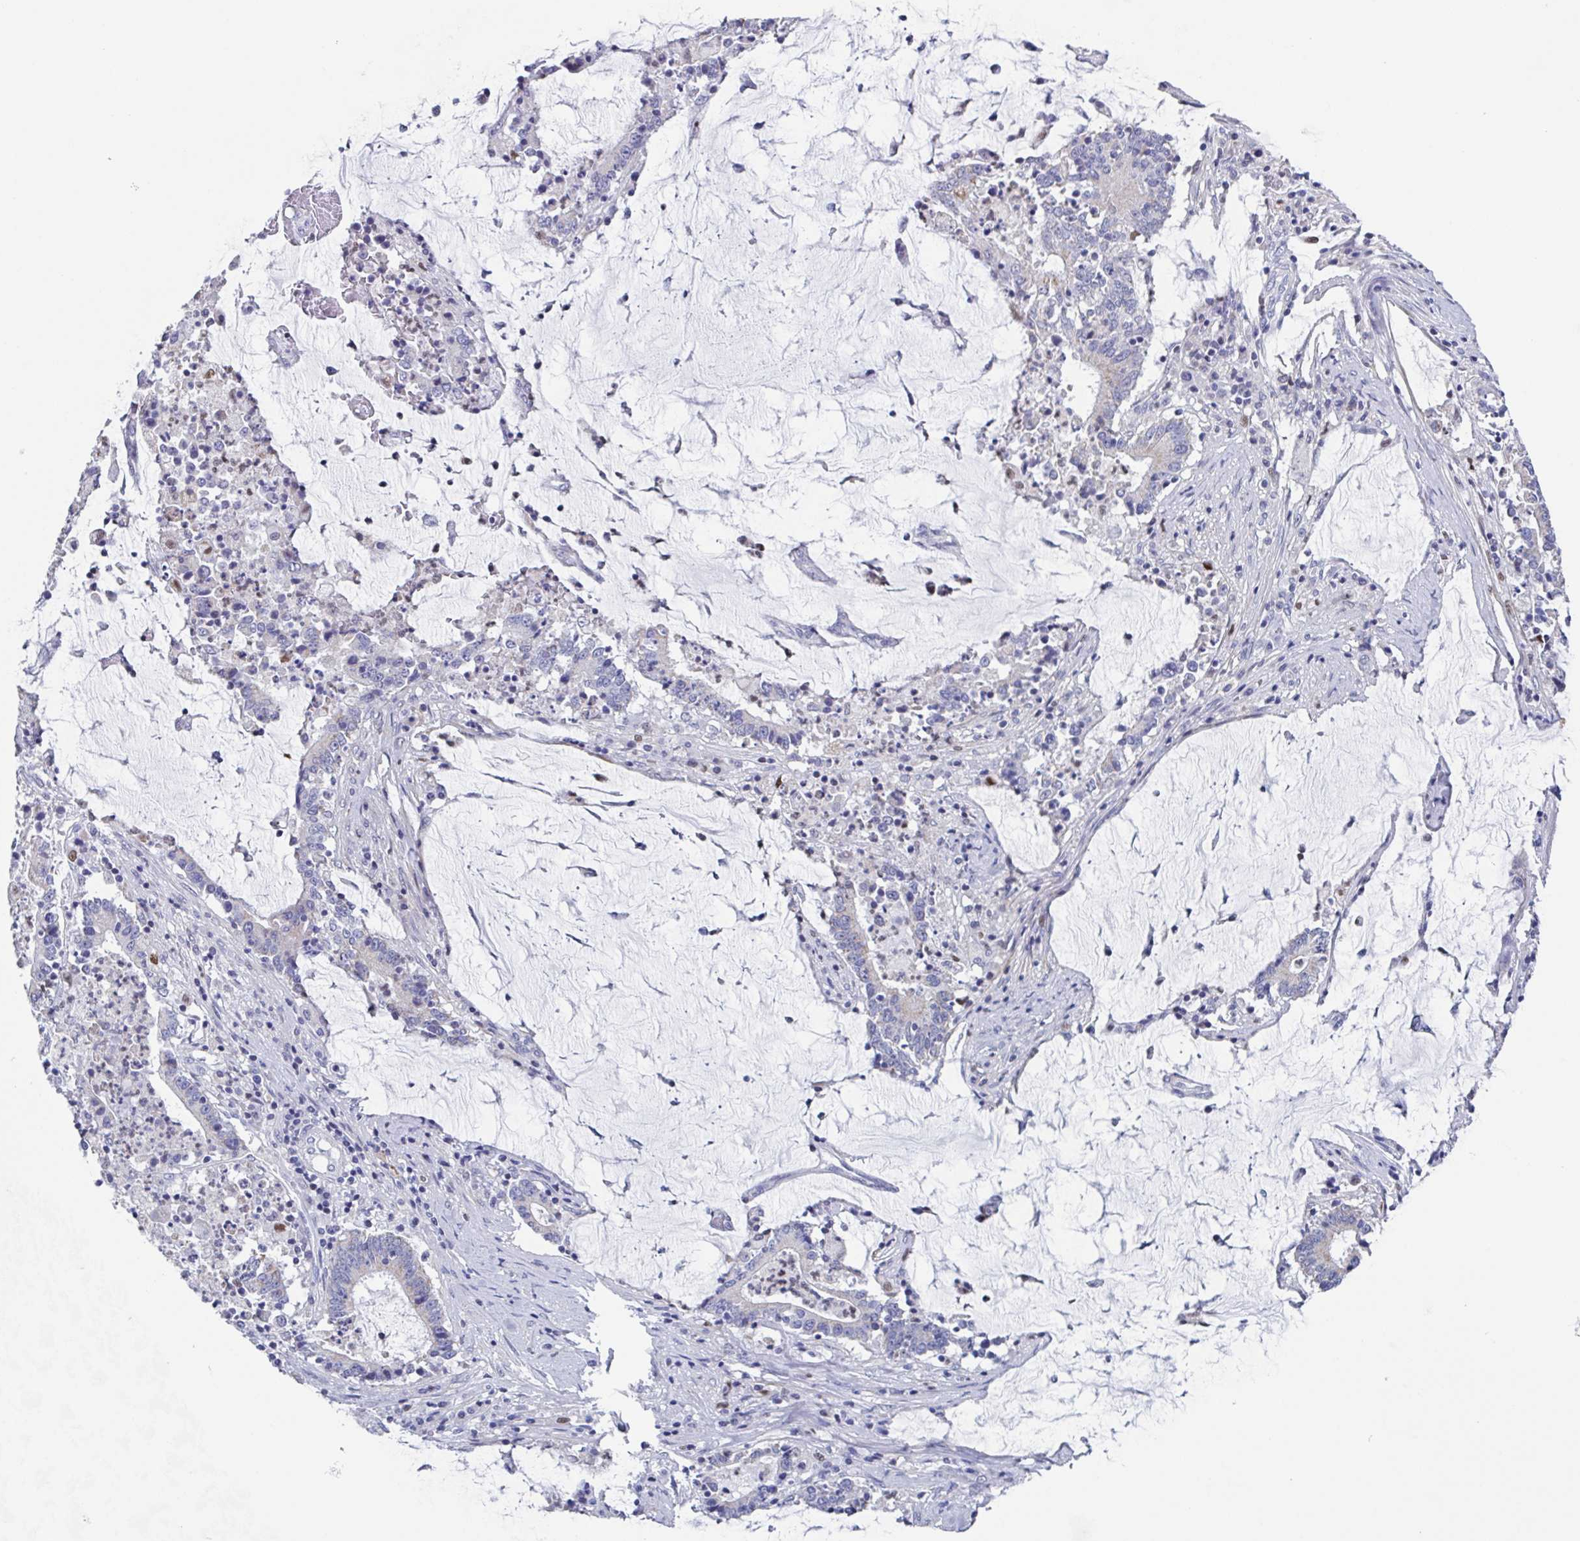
{"staining": {"intensity": "negative", "quantity": "none", "location": "none"}, "tissue": "stomach cancer", "cell_type": "Tumor cells", "image_type": "cancer", "snomed": [{"axis": "morphology", "description": "Adenocarcinoma, NOS"}, {"axis": "topography", "description": "Stomach, upper"}], "caption": "An immunohistochemistry (IHC) micrograph of stomach cancer is shown. There is no staining in tumor cells of stomach cancer. The staining was performed using DAB (3,3'-diaminobenzidine) to visualize the protein expression in brown, while the nuclei were stained in blue with hematoxylin (Magnification: 20x).", "gene": "PBOV1", "patient": {"sex": "male", "age": 68}}